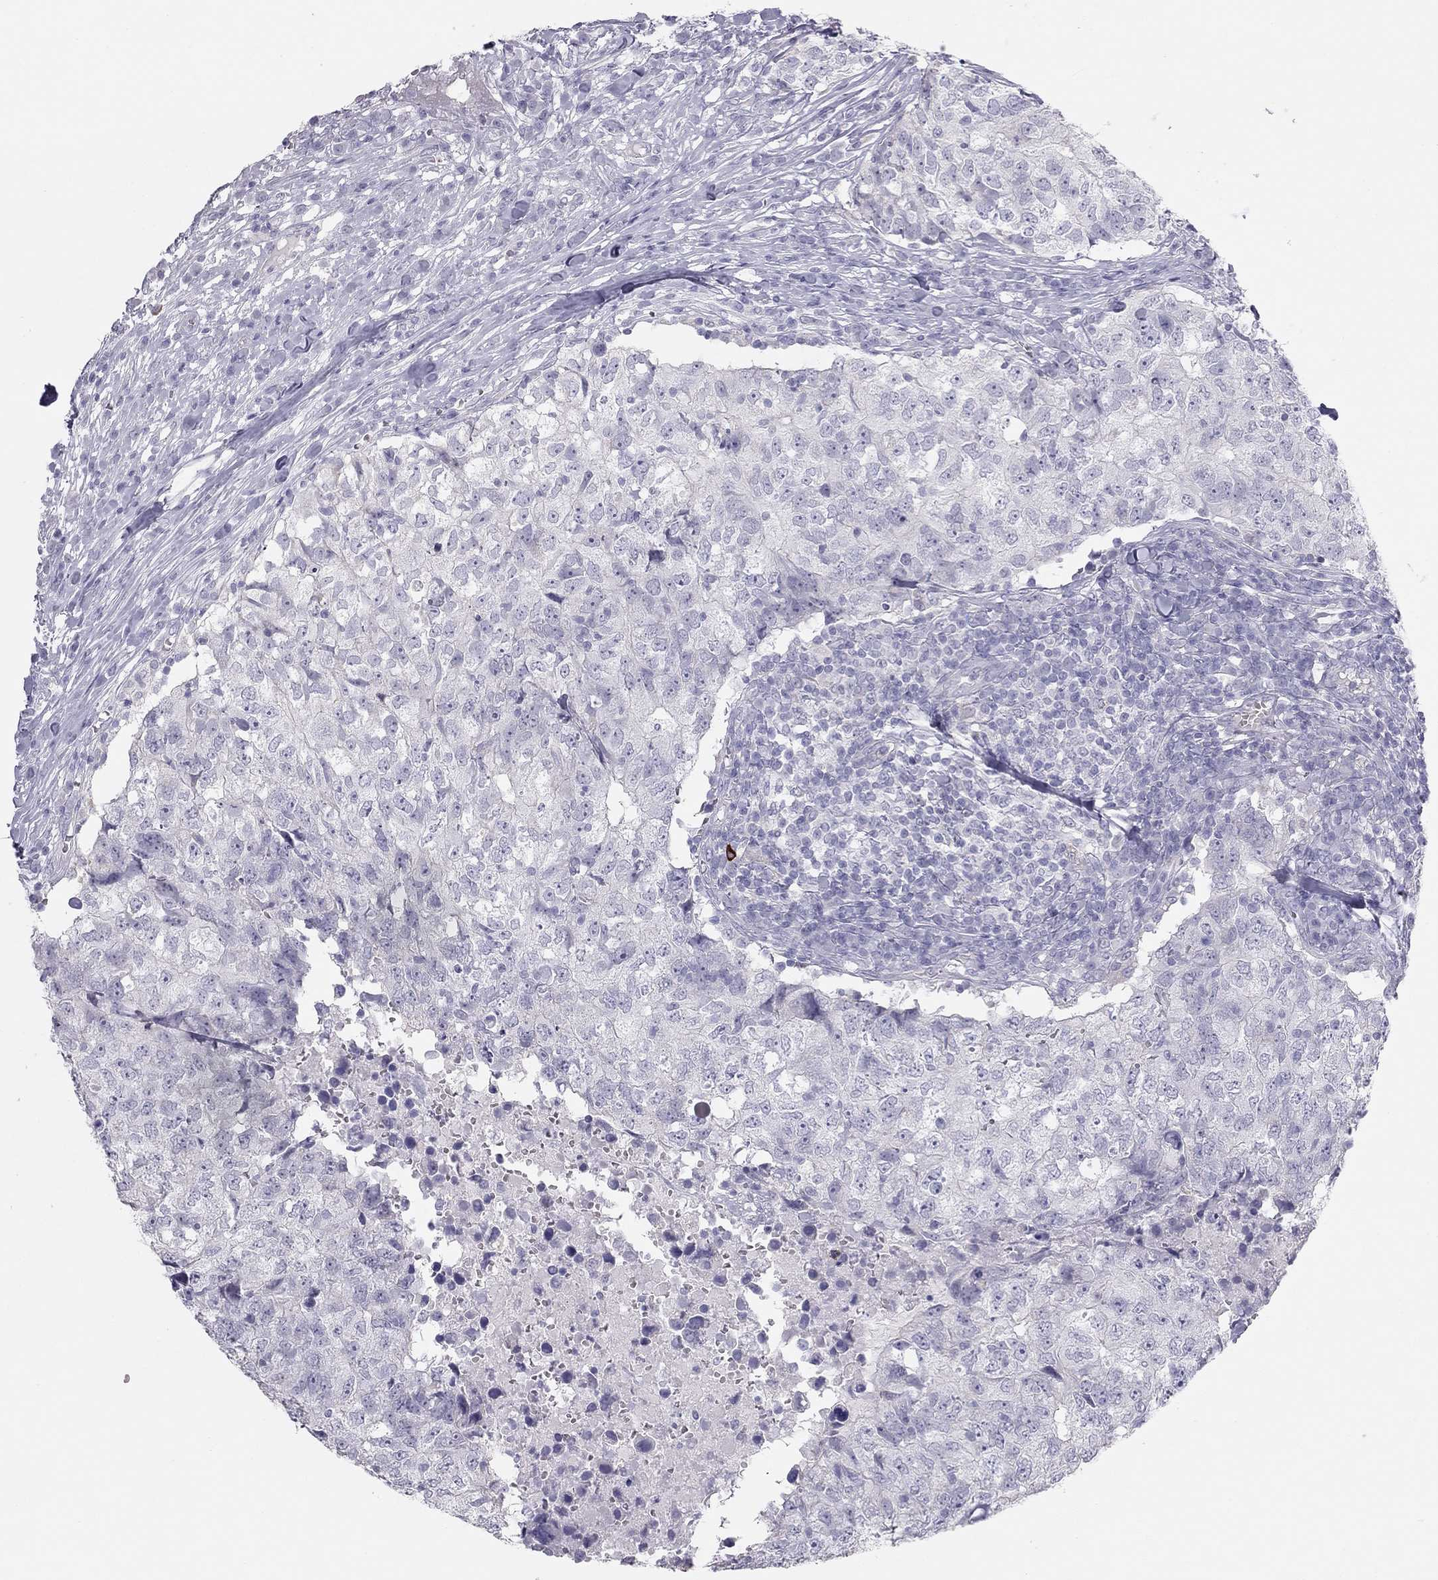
{"staining": {"intensity": "negative", "quantity": "none", "location": "none"}, "tissue": "breast cancer", "cell_type": "Tumor cells", "image_type": "cancer", "snomed": [{"axis": "morphology", "description": "Duct carcinoma"}, {"axis": "topography", "description": "Breast"}], "caption": "Tumor cells show no significant protein positivity in invasive ductal carcinoma (breast).", "gene": "SPATA12", "patient": {"sex": "female", "age": 30}}